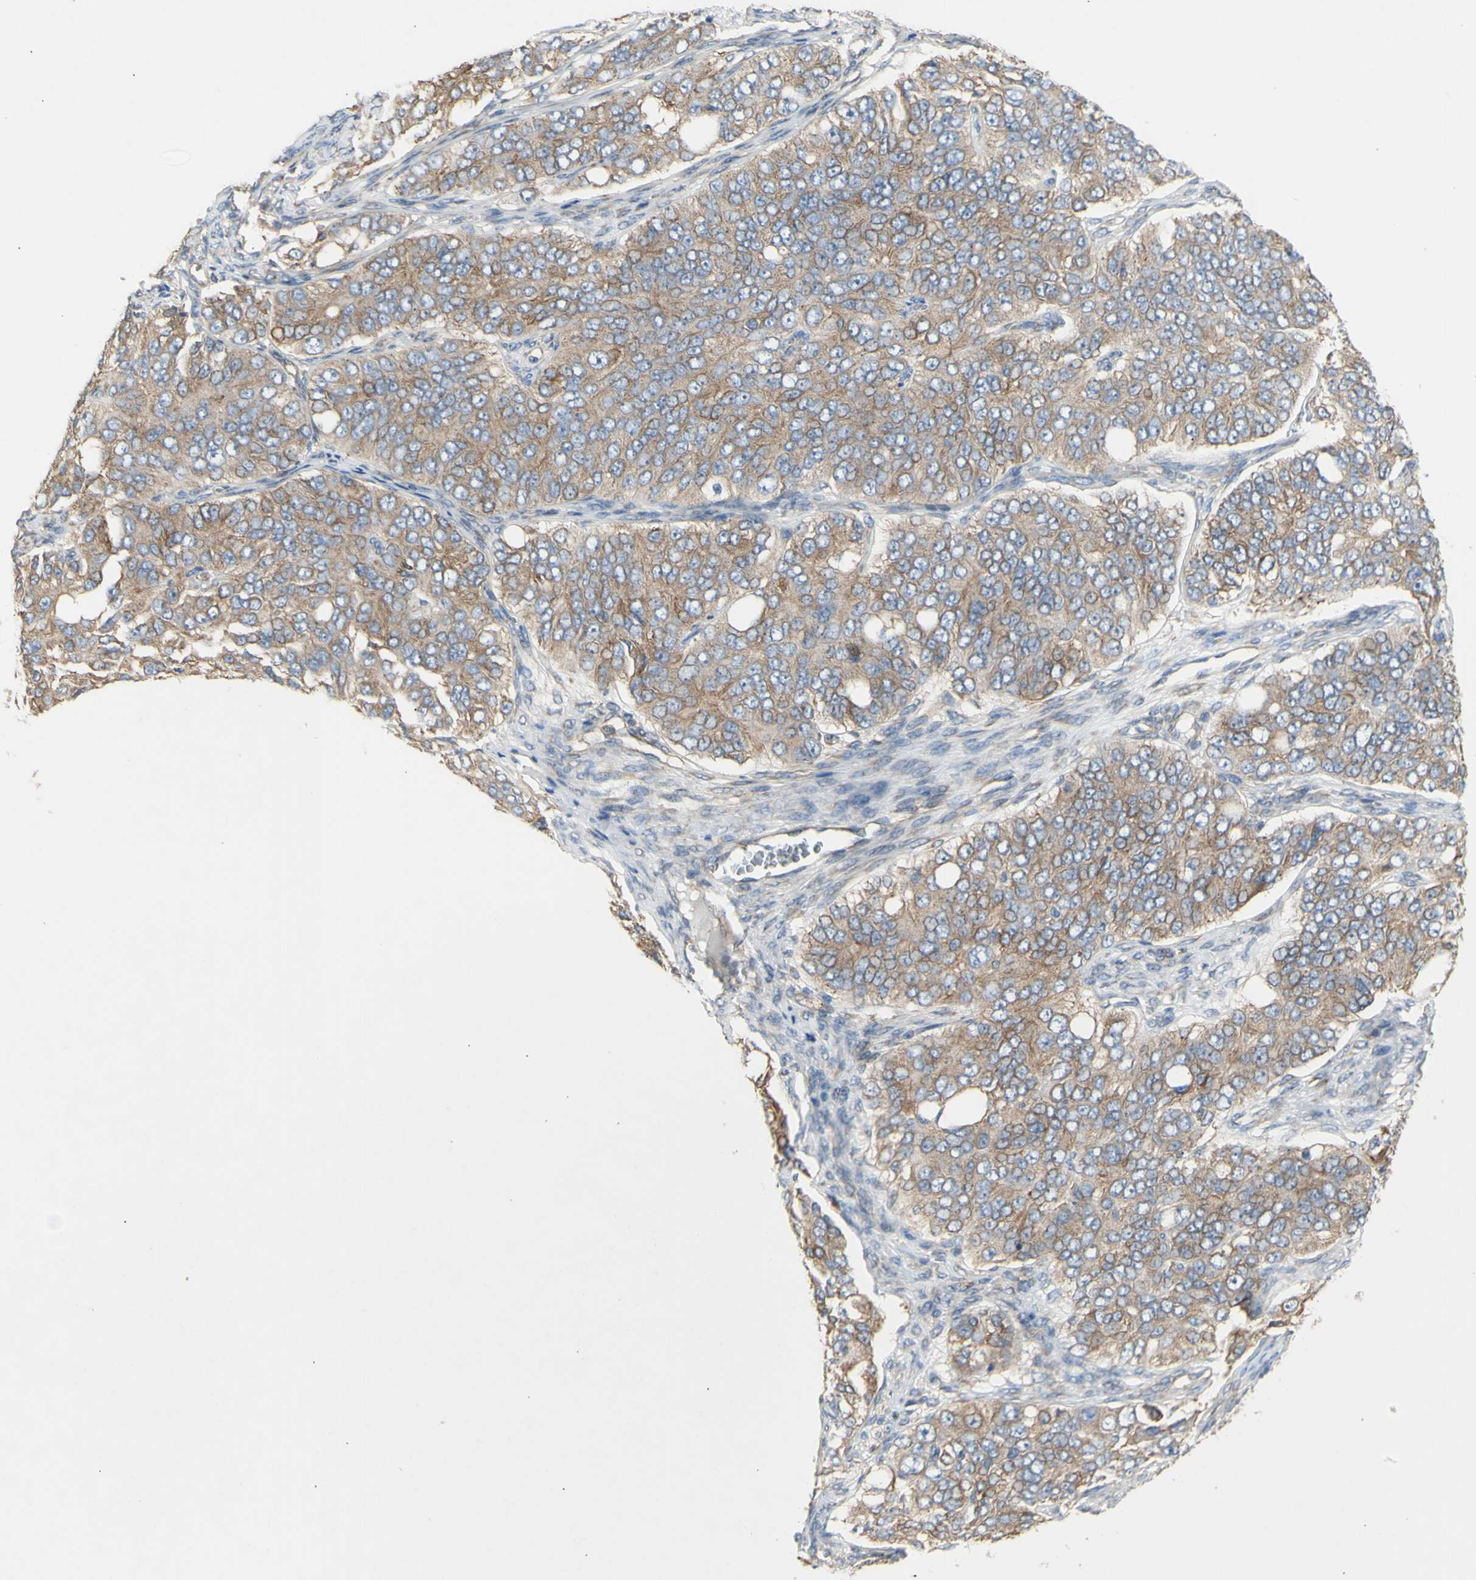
{"staining": {"intensity": "moderate", "quantity": ">75%", "location": "cytoplasmic/membranous"}, "tissue": "ovarian cancer", "cell_type": "Tumor cells", "image_type": "cancer", "snomed": [{"axis": "morphology", "description": "Carcinoma, endometroid"}, {"axis": "topography", "description": "Ovary"}], "caption": "Immunohistochemical staining of endometroid carcinoma (ovarian) reveals moderate cytoplasmic/membranous protein staining in about >75% of tumor cells. Using DAB (3,3'-diaminobenzidine) (brown) and hematoxylin (blue) stains, captured at high magnification using brightfield microscopy.", "gene": "KLC1", "patient": {"sex": "female", "age": 51}}